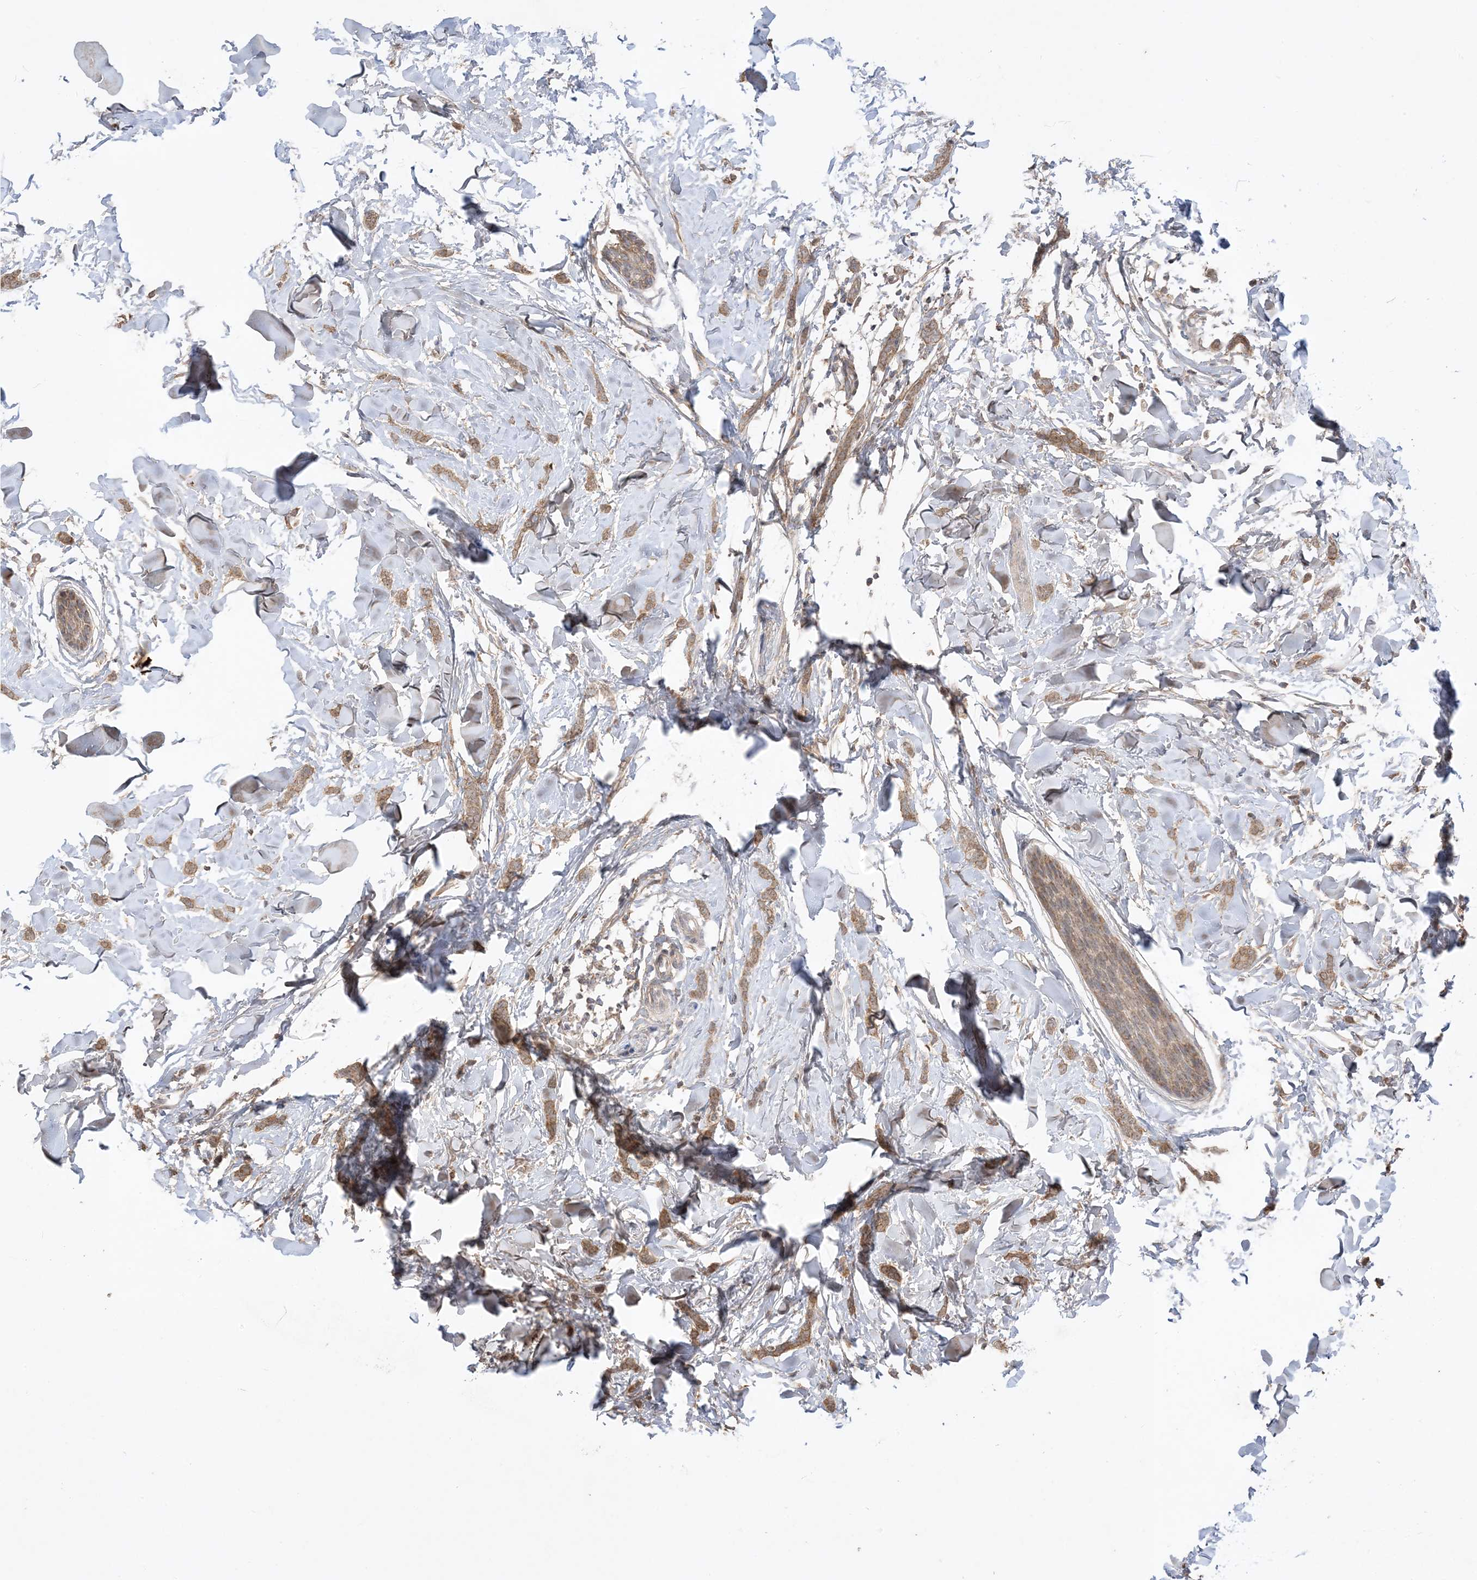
{"staining": {"intensity": "strong", "quantity": ">75%", "location": "cytoplasmic/membranous"}, "tissue": "breast cancer", "cell_type": "Tumor cells", "image_type": "cancer", "snomed": [{"axis": "morphology", "description": "Lobular carcinoma"}, {"axis": "topography", "description": "Skin"}, {"axis": "topography", "description": "Breast"}], "caption": "The image shows immunohistochemical staining of lobular carcinoma (breast). There is strong cytoplasmic/membranous staining is identified in about >75% of tumor cells.", "gene": "SIRT3", "patient": {"sex": "female", "age": 46}}